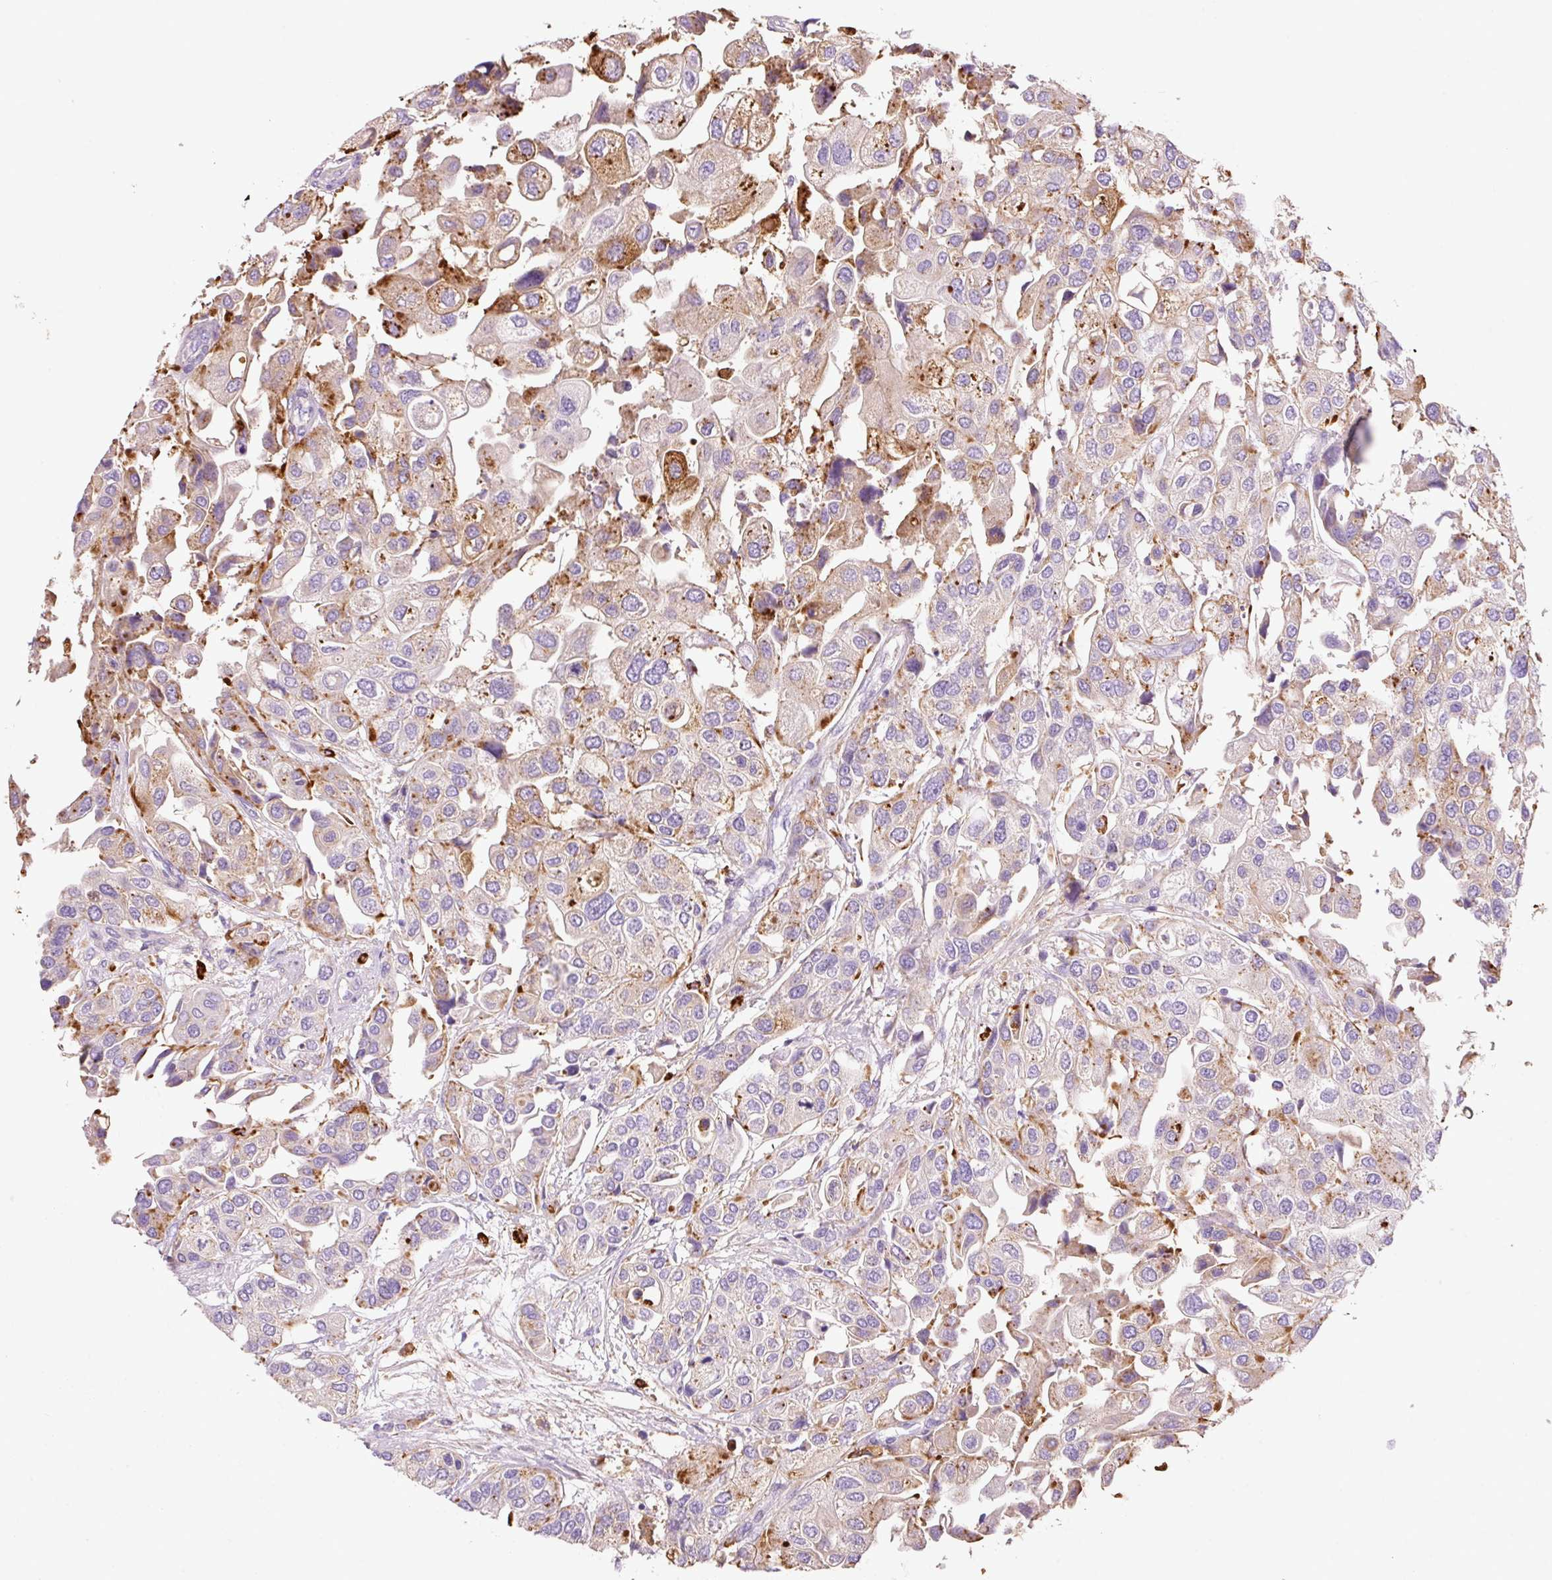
{"staining": {"intensity": "moderate", "quantity": "25%-75%", "location": "cytoplasmic/membranous"}, "tissue": "urothelial cancer", "cell_type": "Tumor cells", "image_type": "cancer", "snomed": [{"axis": "morphology", "description": "Urothelial carcinoma, High grade"}, {"axis": "topography", "description": "Urinary bladder"}], "caption": "IHC (DAB (3,3'-diaminobenzidine)) staining of urothelial cancer exhibits moderate cytoplasmic/membranous protein staining in about 25%-75% of tumor cells.", "gene": "TMC8", "patient": {"sex": "female", "age": 64}}